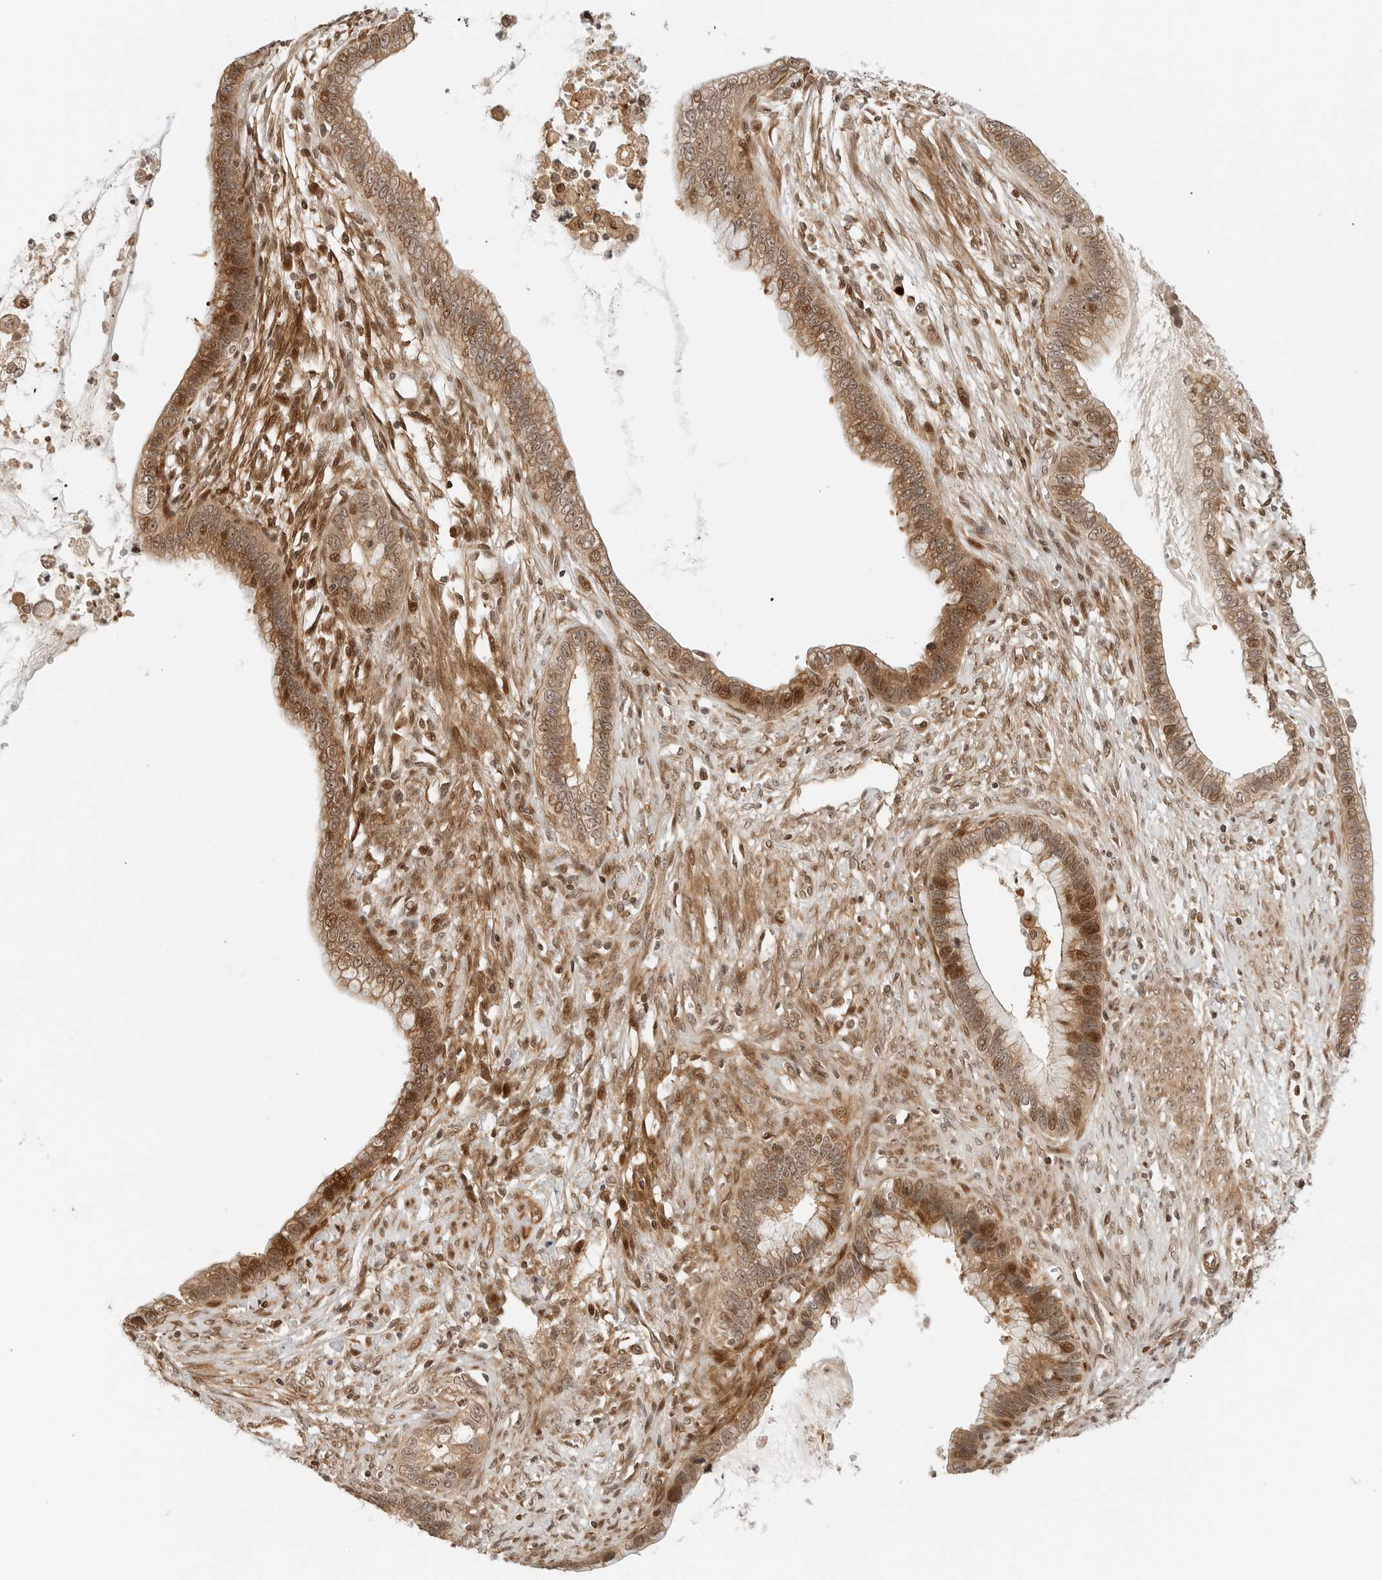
{"staining": {"intensity": "moderate", "quantity": ">75%", "location": "cytoplasmic/membranous,nuclear"}, "tissue": "cervical cancer", "cell_type": "Tumor cells", "image_type": "cancer", "snomed": [{"axis": "morphology", "description": "Adenocarcinoma, NOS"}, {"axis": "topography", "description": "Cervix"}], "caption": "Protein staining of cervical cancer (adenocarcinoma) tissue exhibits moderate cytoplasmic/membranous and nuclear staining in approximately >75% of tumor cells.", "gene": "GEM", "patient": {"sex": "female", "age": 44}}